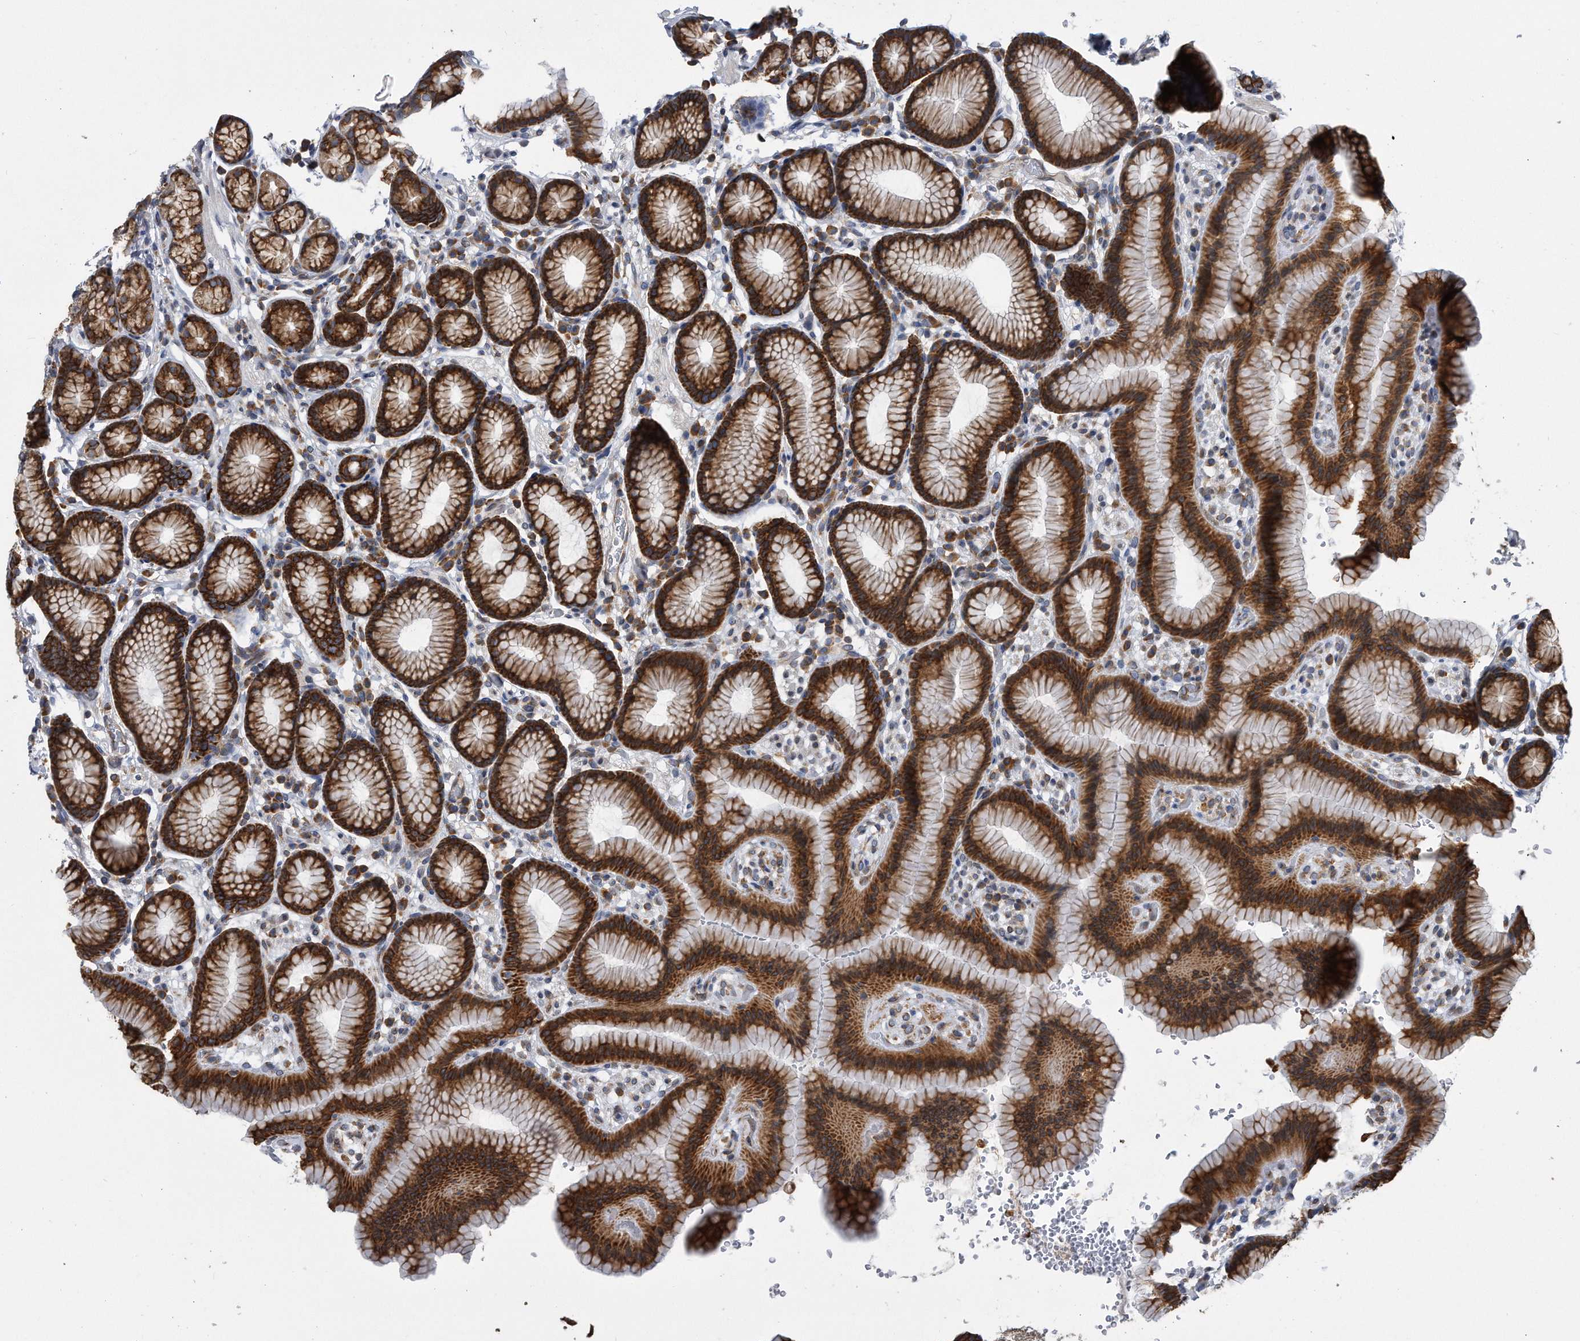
{"staining": {"intensity": "strong", "quantity": ">75%", "location": "cytoplasmic/membranous"}, "tissue": "stomach", "cell_type": "Glandular cells", "image_type": "normal", "snomed": [{"axis": "morphology", "description": "Normal tissue, NOS"}, {"axis": "topography", "description": "Stomach"}], "caption": "Glandular cells reveal high levels of strong cytoplasmic/membranous positivity in about >75% of cells in unremarkable stomach.", "gene": "CCDC47", "patient": {"sex": "male", "age": 42}}